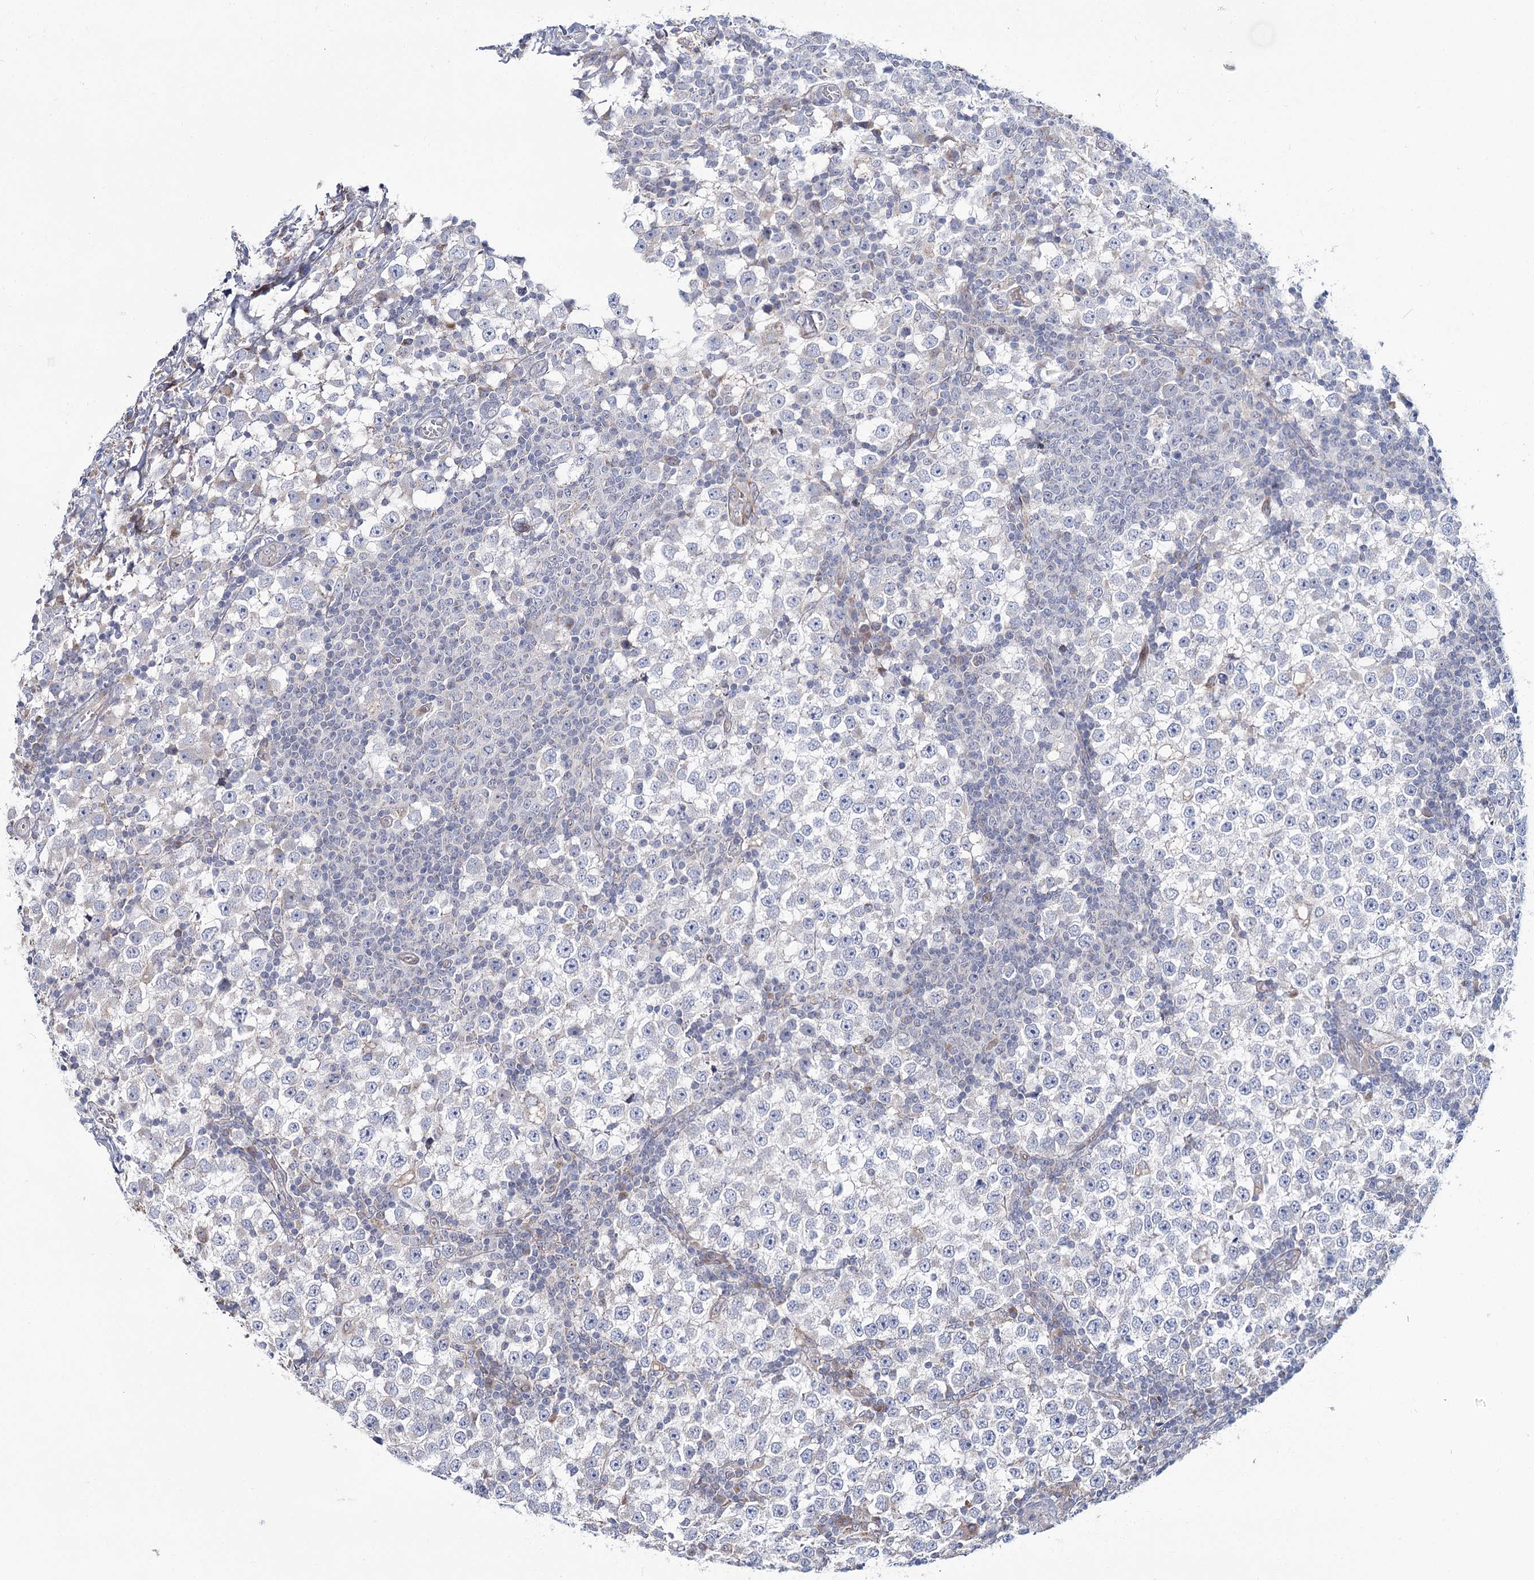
{"staining": {"intensity": "negative", "quantity": "none", "location": "none"}, "tissue": "testis cancer", "cell_type": "Tumor cells", "image_type": "cancer", "snomed": [{"axis": "morphology", "description": "Seminoma, NOS"}, {"axis": "topography", "description": "Testis"}], "caption": "The immunohistochemistry (IHC) histopathology image has no significant staining in tumor cells of testis seminoma tissue.", "gene": "CPLANE1", "patient": {"sex": "male", "age": 65}}